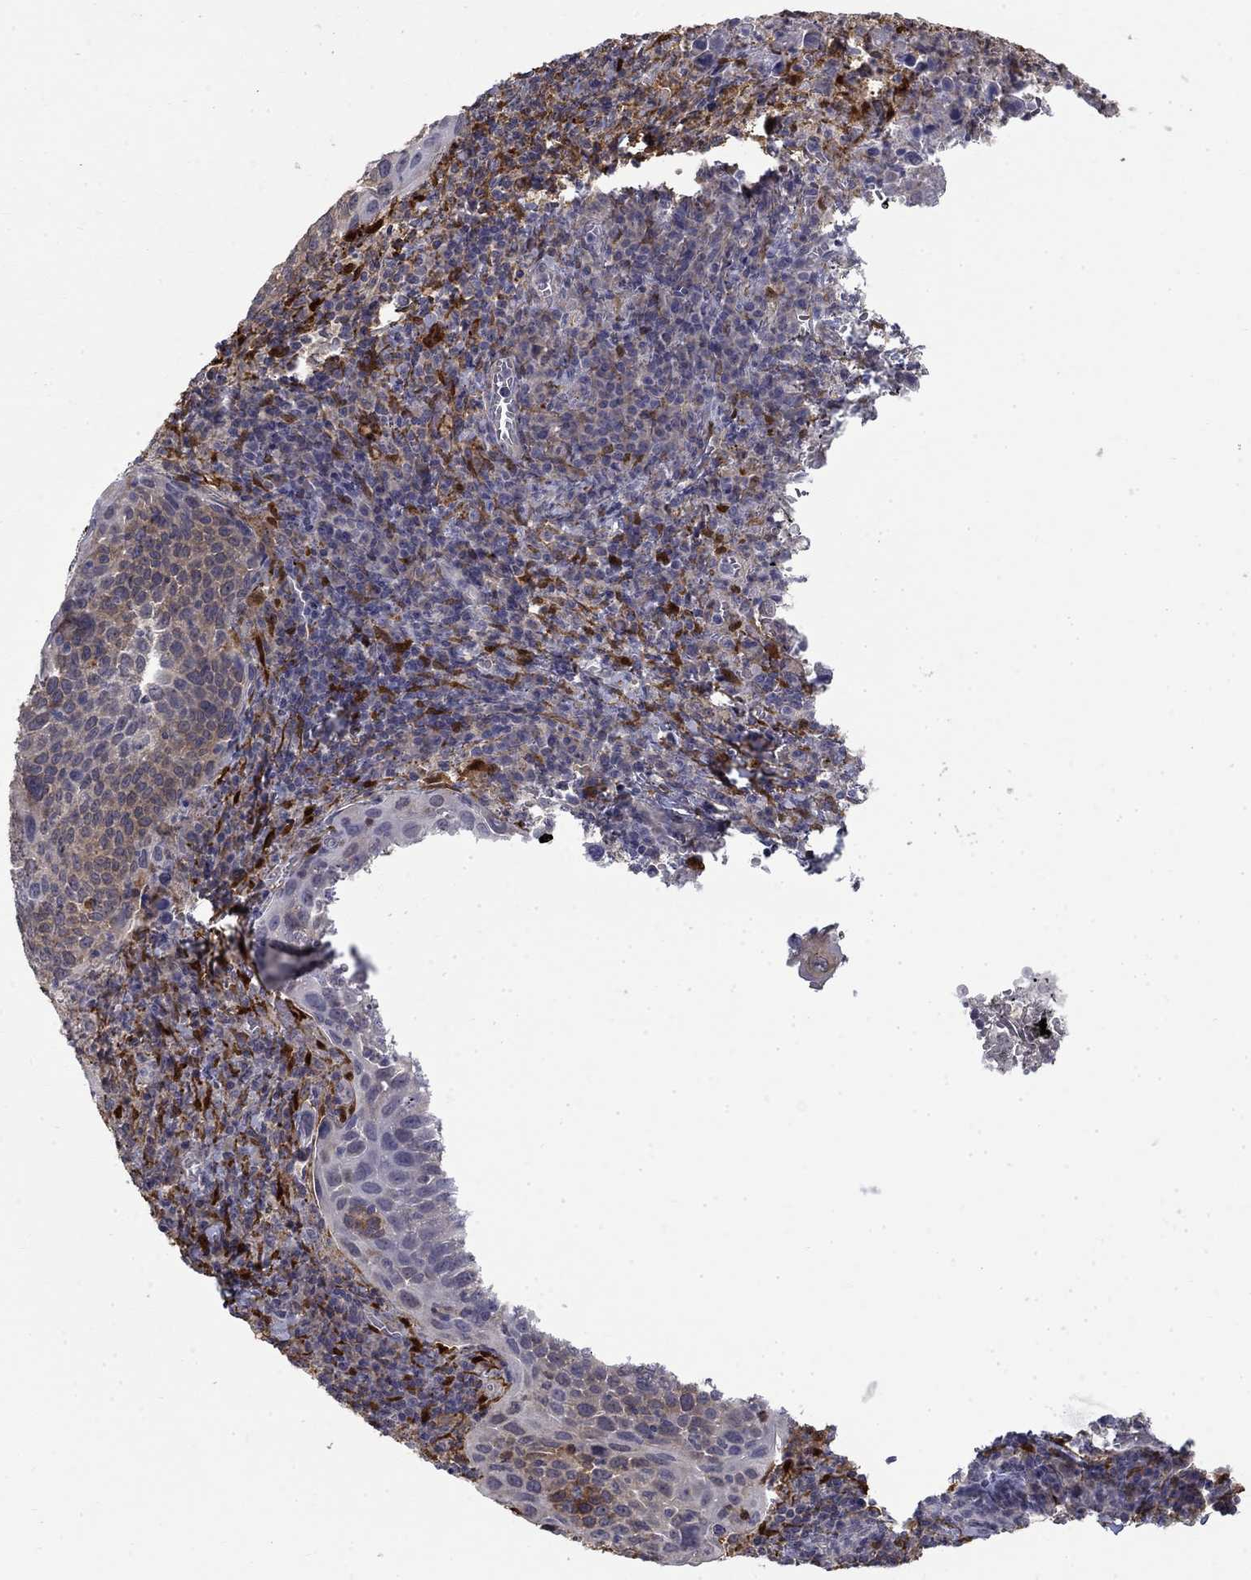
{"staining": {"intensity": "moderate", "quantity": "<25%", "location": "cytoplasmic/membranous"}, "tissue": "cervical cancer", "cell_type": "Tumor cells", "image_type": "cancer", "snomed": [{"axis": "morphology", "description": "Squamous cell carcinoma, NOS"}, {"axis": "topography", "description": "Cervix"}], "caption": "The image reveals staining of cervical cancer (squamous cell carcinoma), revealing moderate cytoplasmic/membranous protein positivity (brown color) within tumor cells.", "gene": "PCBP3", "patient": {"sex": "female", "age": 54}}